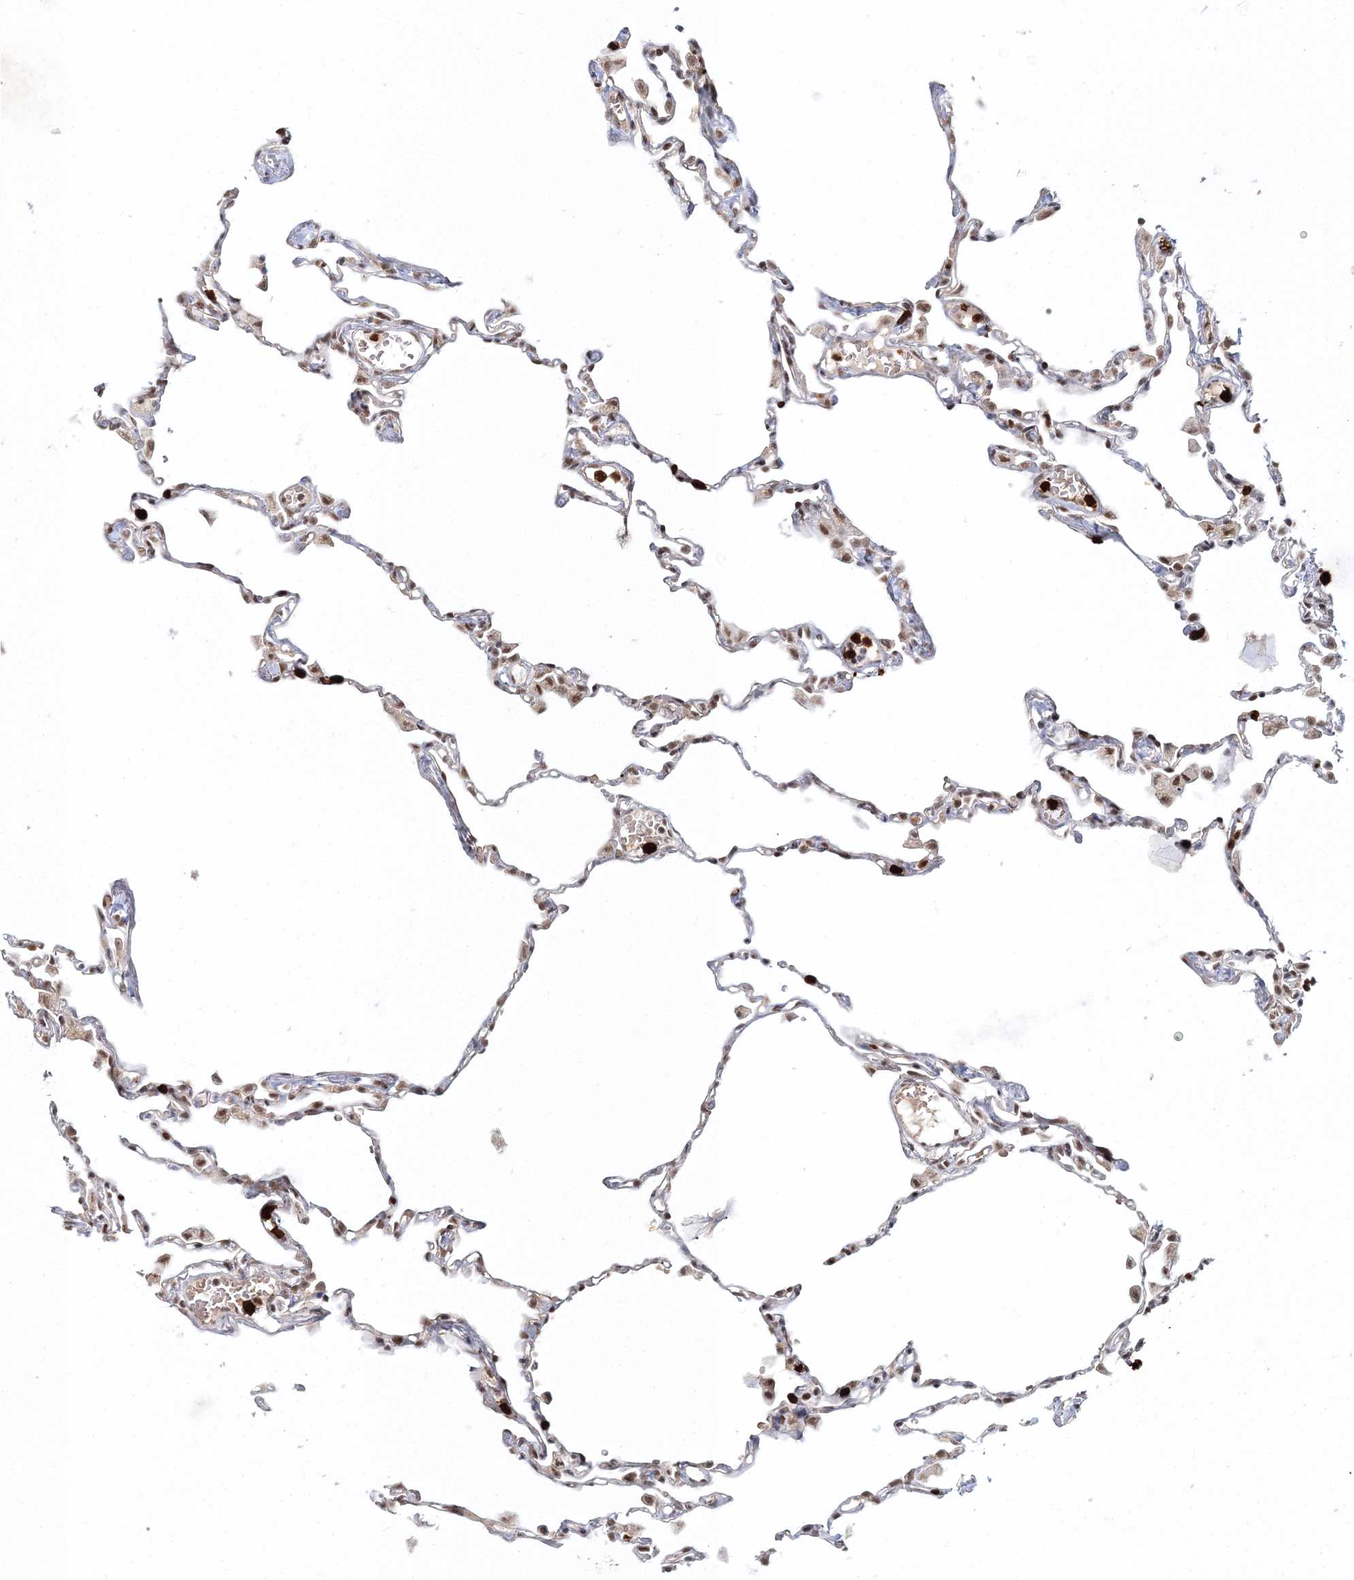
{"staining": {"intensity": "moderate", "quantity": ">75%", "location": "nuclear"}, "tissue": "lung", "cell_type": "Alveolar cells", "image_type": "normal", "snomed": [{"axis": "morphology", "description": "Normal tissue, NOS"}, {"axis": "topography", "description": "Lung"}], "caption": "Human lung stained with a brown dye demonstrates moderate nuclear positive expression in about >75% of alveolar cells.", "gene": "ENSG00000290315", "patient": {"sex": "female", "age": 49}}